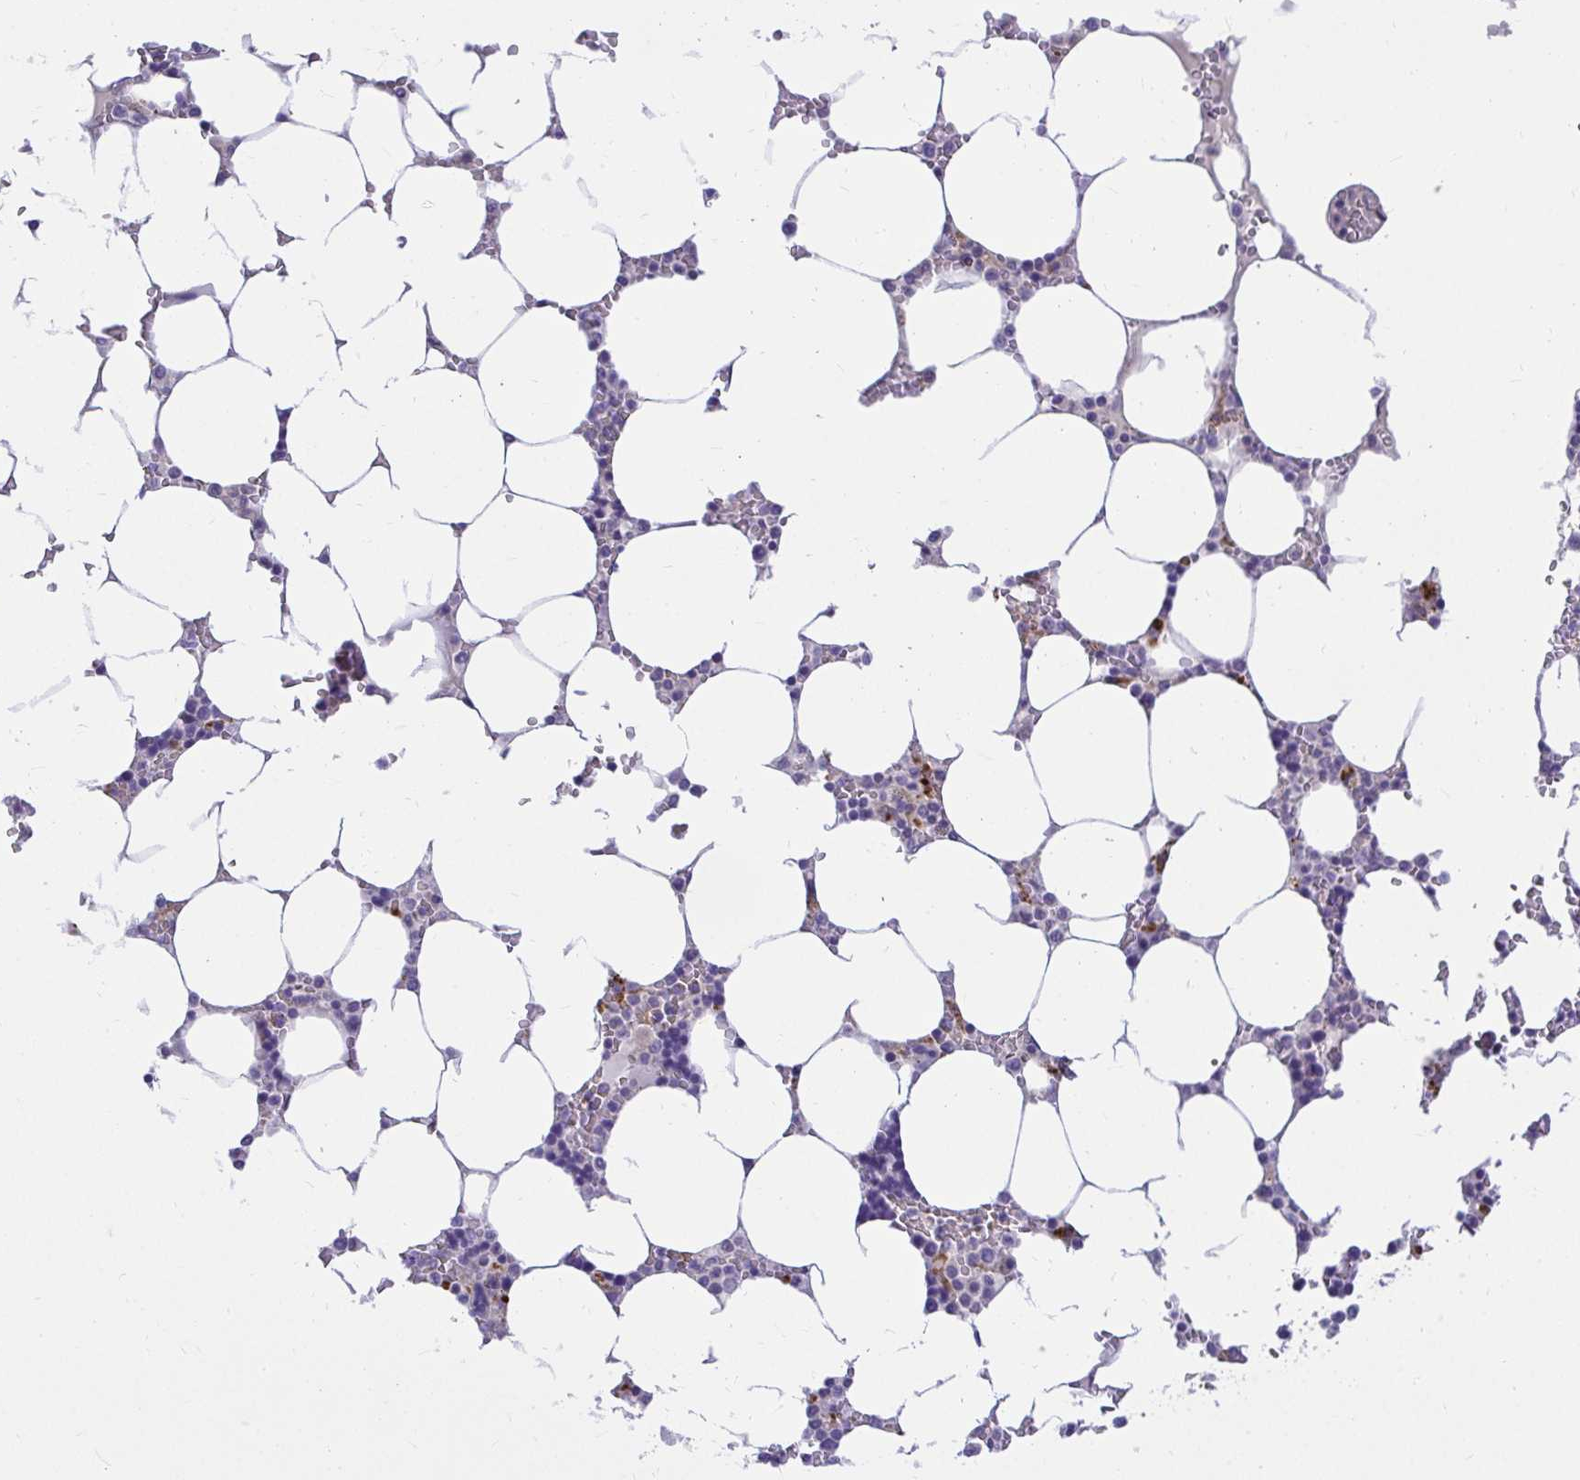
{"staining": {"intensity": "moderate", "quantity": "<25%", "location": "cytoplasmic/membranous"}, "tissue": "bone marrow", "cell_type": "Hematopoietic cells", "image_type": "normal", "snomed": [{"axis": "morphology", "description": "Normal tissue, NOS"}, {"axis": "topography", "description": "Bone marrow"}], "caption": "Protein expression by immunohistochemistry (IHC) exhibits moderate cytoplasmic/membranous staining in approximately <25% of hematopoietic cells in normal bone marrow. The staining was performed using DAB to visualize the protein expression in brown, while the nuclei were stained in blue with hematoxylin (Magnification: 20x).", "gene": "PKN3", "patient": {"sex": "male", "age": 64}}